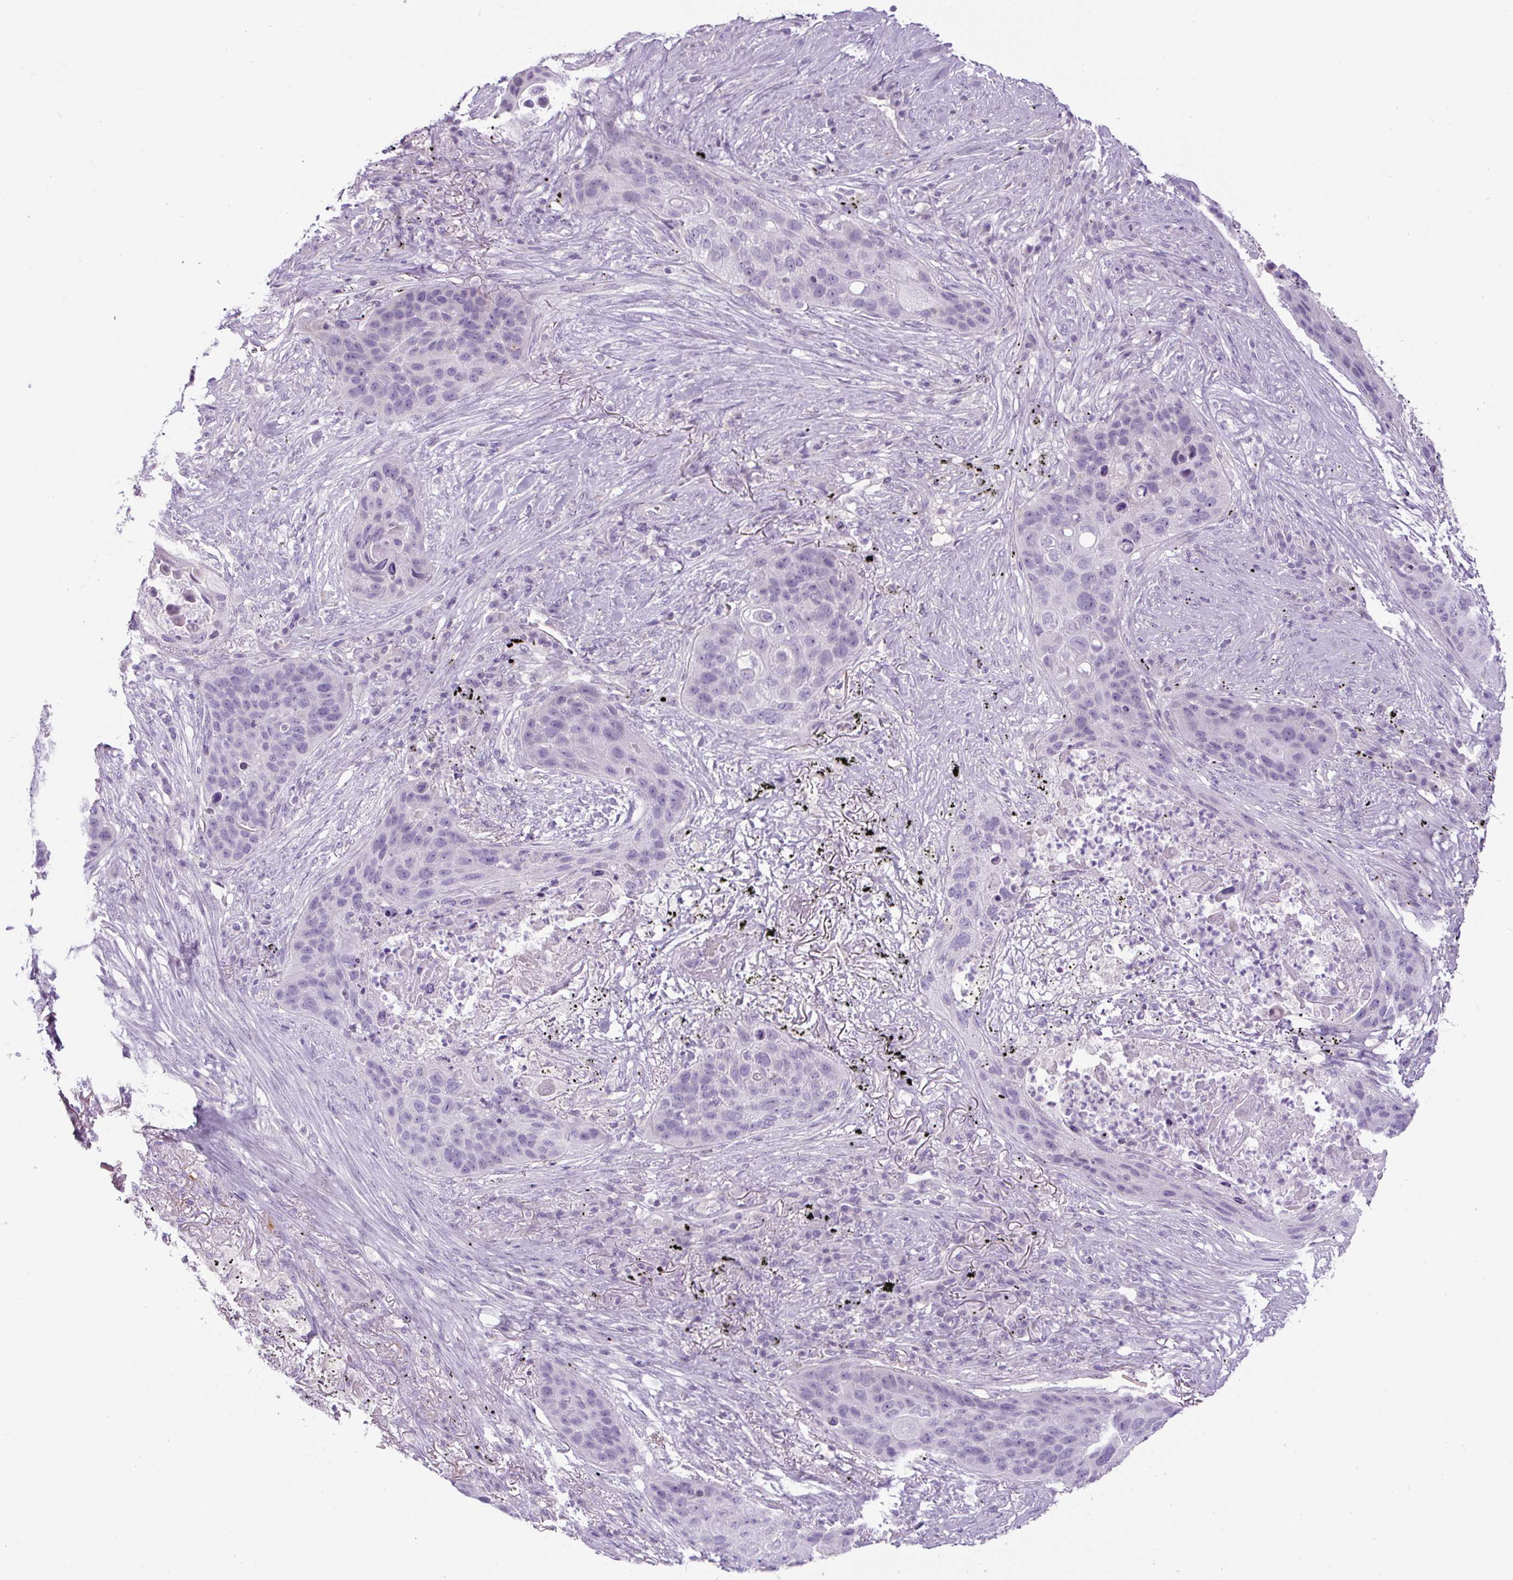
{"staining": {"intensity": "negative", "quantity": "none", "location": "none"}, "tissue": "lung cancer", "cell_type": "Tumor cells", "image_type": "cancer", "snomed": [{"axis": "morphology", "description": "Squamous cell carcinoma, NOS"}, {"axis": "topography", "description": "Lung"}], "caption": "Immunohistochemistry image of human lung squamous cell carcinoma stained for a protein (brown), which displays no expression in tumor cells. The staining is performed using DAB (3,3'-diaminobenzidine) brown chromogen with nuclei counter-stained in using hematoxylin.", "gene": "FGFBP3", "patient": {"sex": "female", "age": 63}}